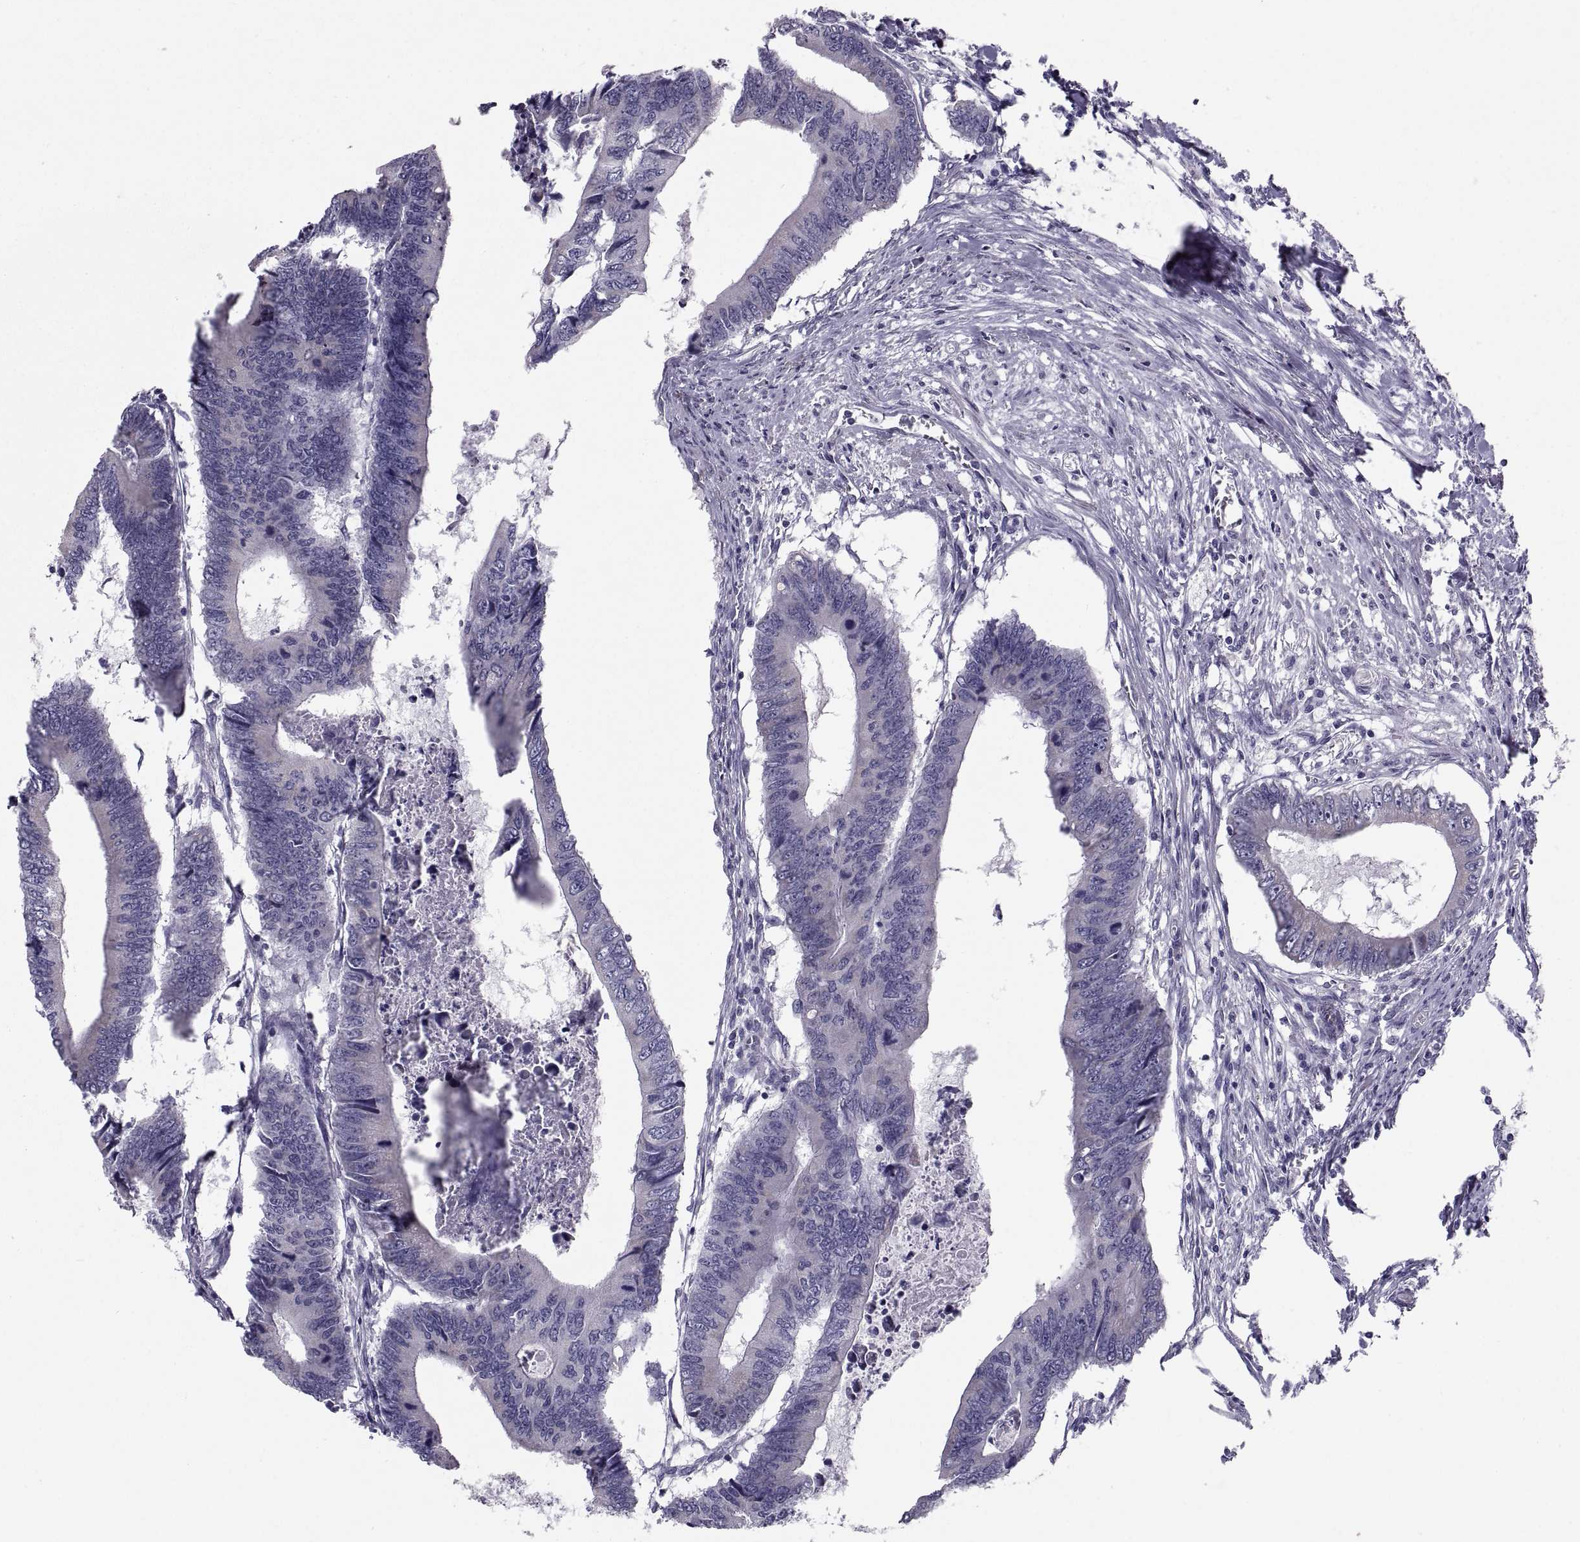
{"staining": {"intensity": "negative", "quantity": "none", "location": "none"}, "tissue": "colorectal cancer", "cell_type": "Tumor cells", "image_type": "cancer", "snomed": [{"axis": "morphology", "description": "Adenocarcinoma, NOS"}, {"axis": "topography", "description": "Colon"}], "caption": "The micrograph displays no staining of tumor cells in colorectal adenocarcinoma.", "gene": "PDZRN4", "patient": {"sex": "male", "age": 53}}